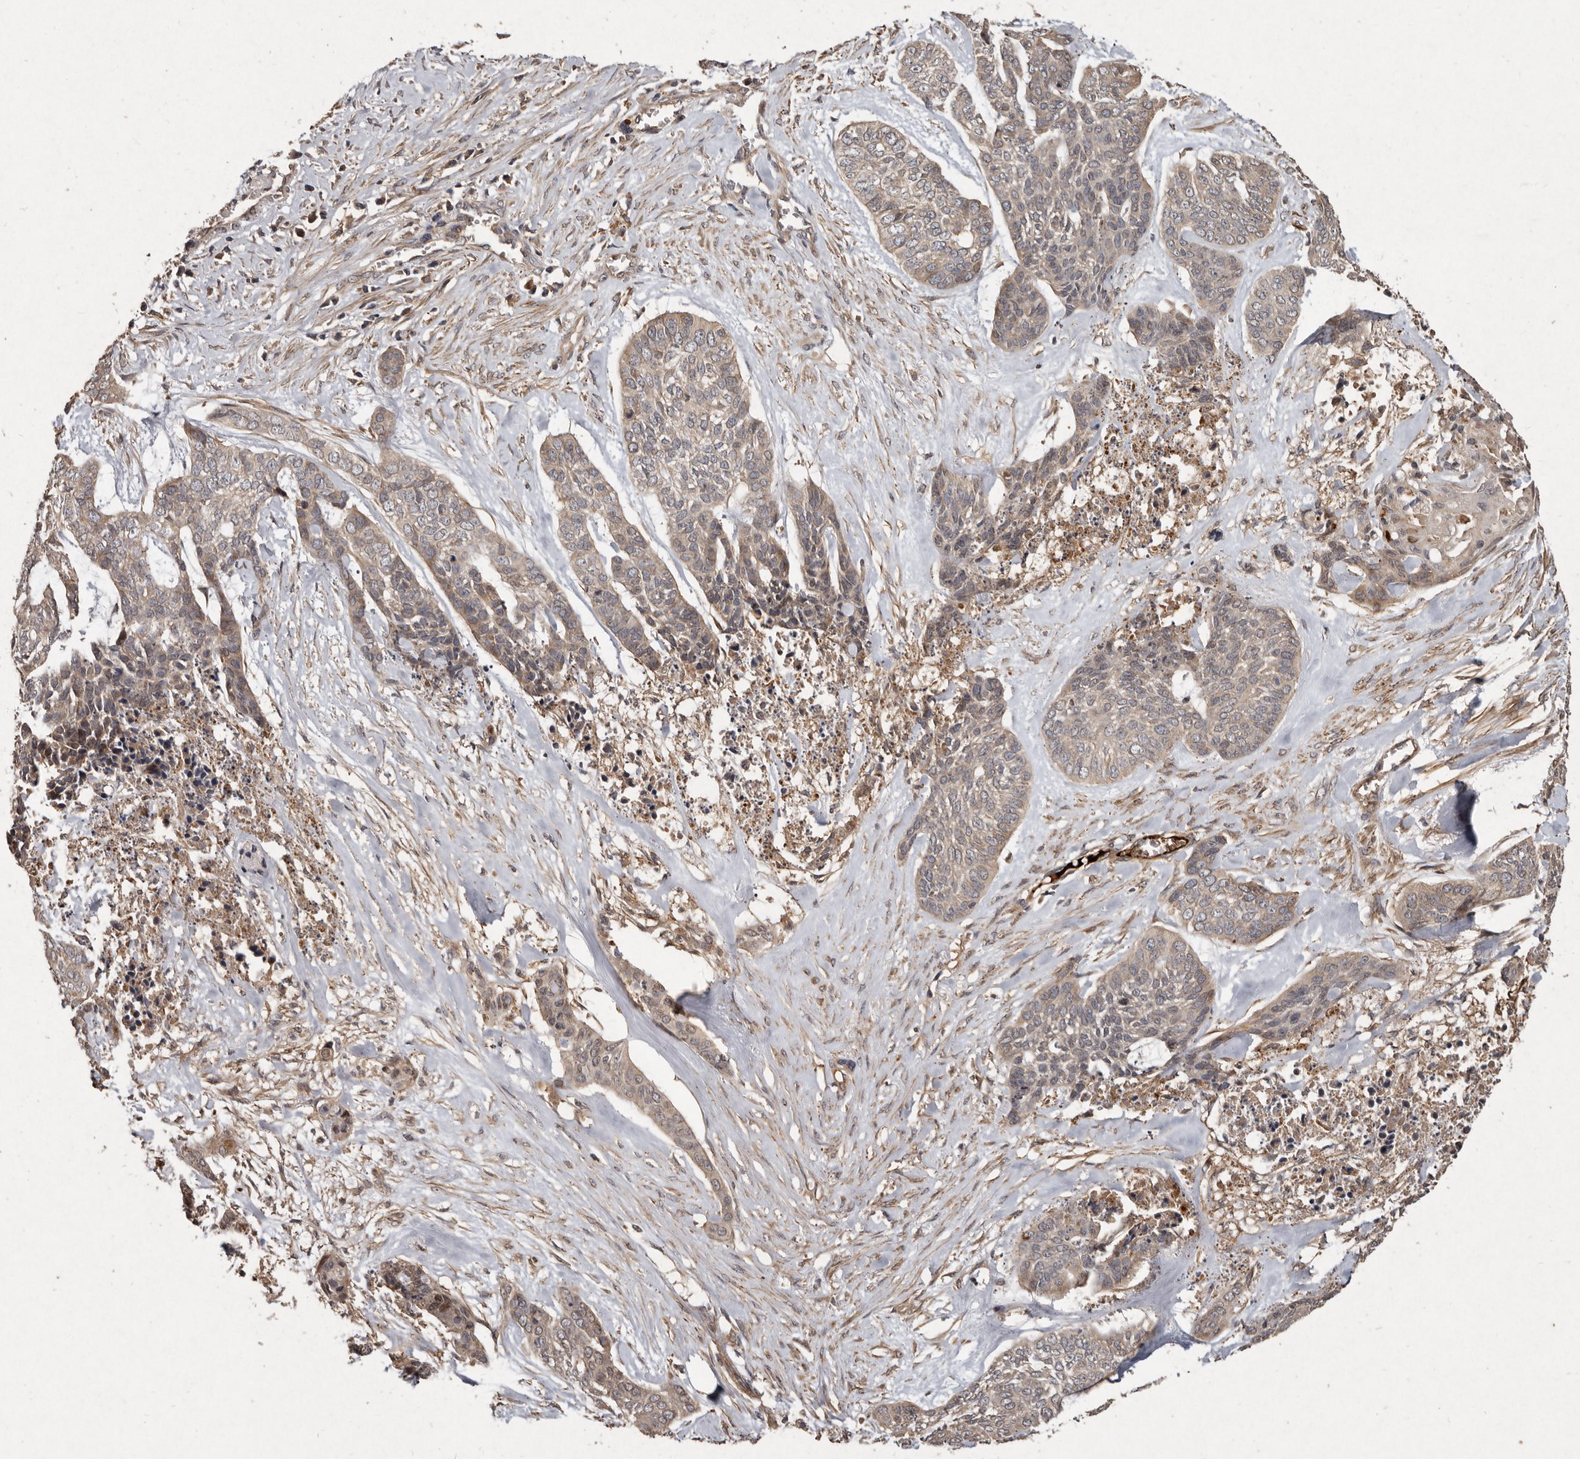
{"staining": {"intensity": "weak", "quantity": "<25%", "location": "cytoplasmic/membranous"}, "tissue": "skin cancer", "cell_type": "Tumor cells", "image_type": "cancer", "snomed": [{"axis": "morphology", "description": "Basal cell carcinoma"}, {"axis": "topography", "description": "Skin"}], "caption": "DAB immunohistochemical staining of human skin cancer (basal cell carcinoma) displays no significant expression in tumor cells.", "gene": "SEMA3A", "patient": {"sex": "female", "age": 64}}